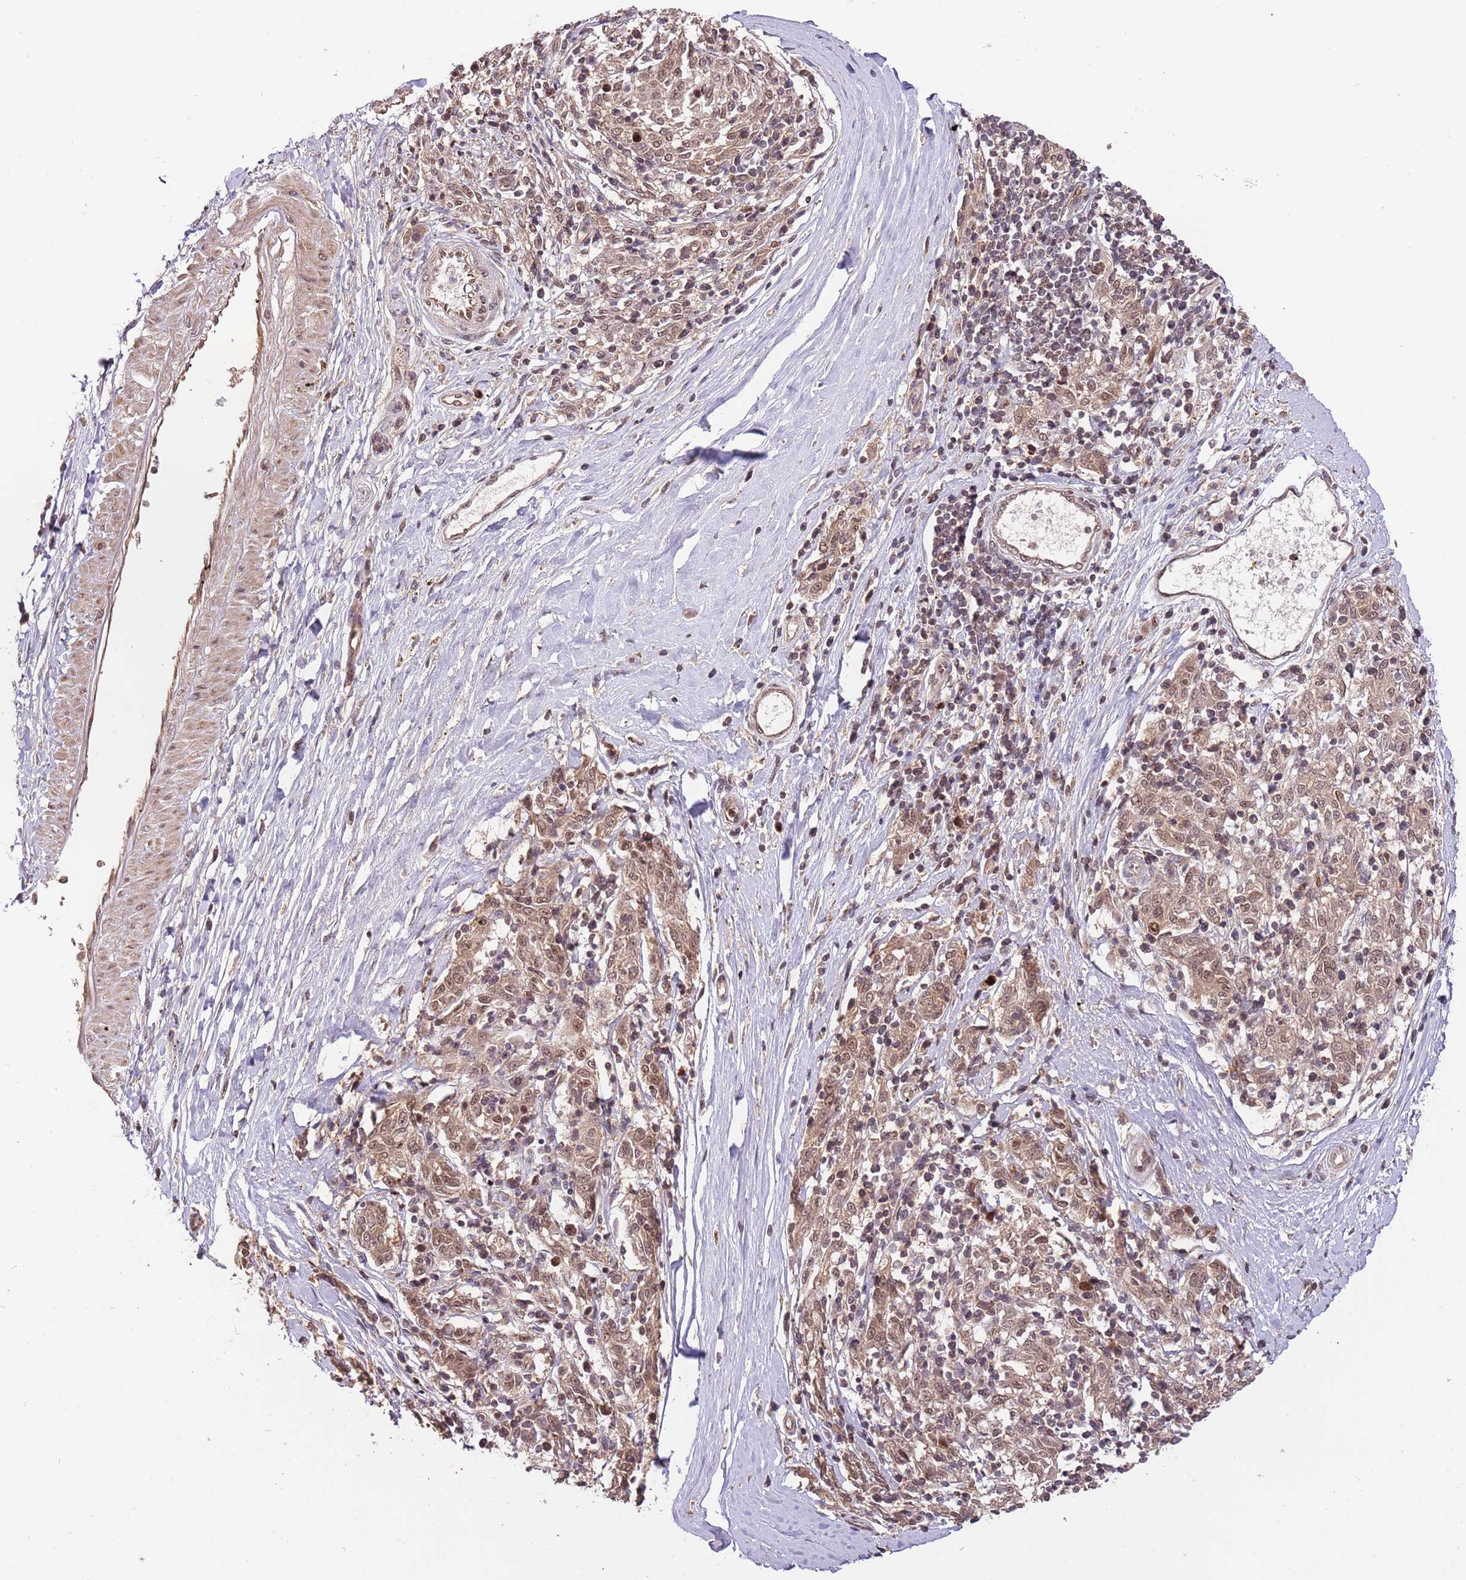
{"staining": {"intensity": "moderate", "quantity": ">75%", "location": "cytoplasmic/membranous,nuclear"}, "tissue": "melanoma", "cell_type": "Tumor cells", "image_type": "cancer", "snomed": [{"axis": "morphology", "description": "Malignant melanoma, NOS"}, {"axis": "topography", "description": "Skin"}], "caption": "This is an image of immunohistochemistry staining of malignant melanoma, which shows moderate staining in the cytoplasmic/membranous and nuclear of tumor cells.", "gene": "RIF1", "patient": {"sex": "female", "age": 72}}